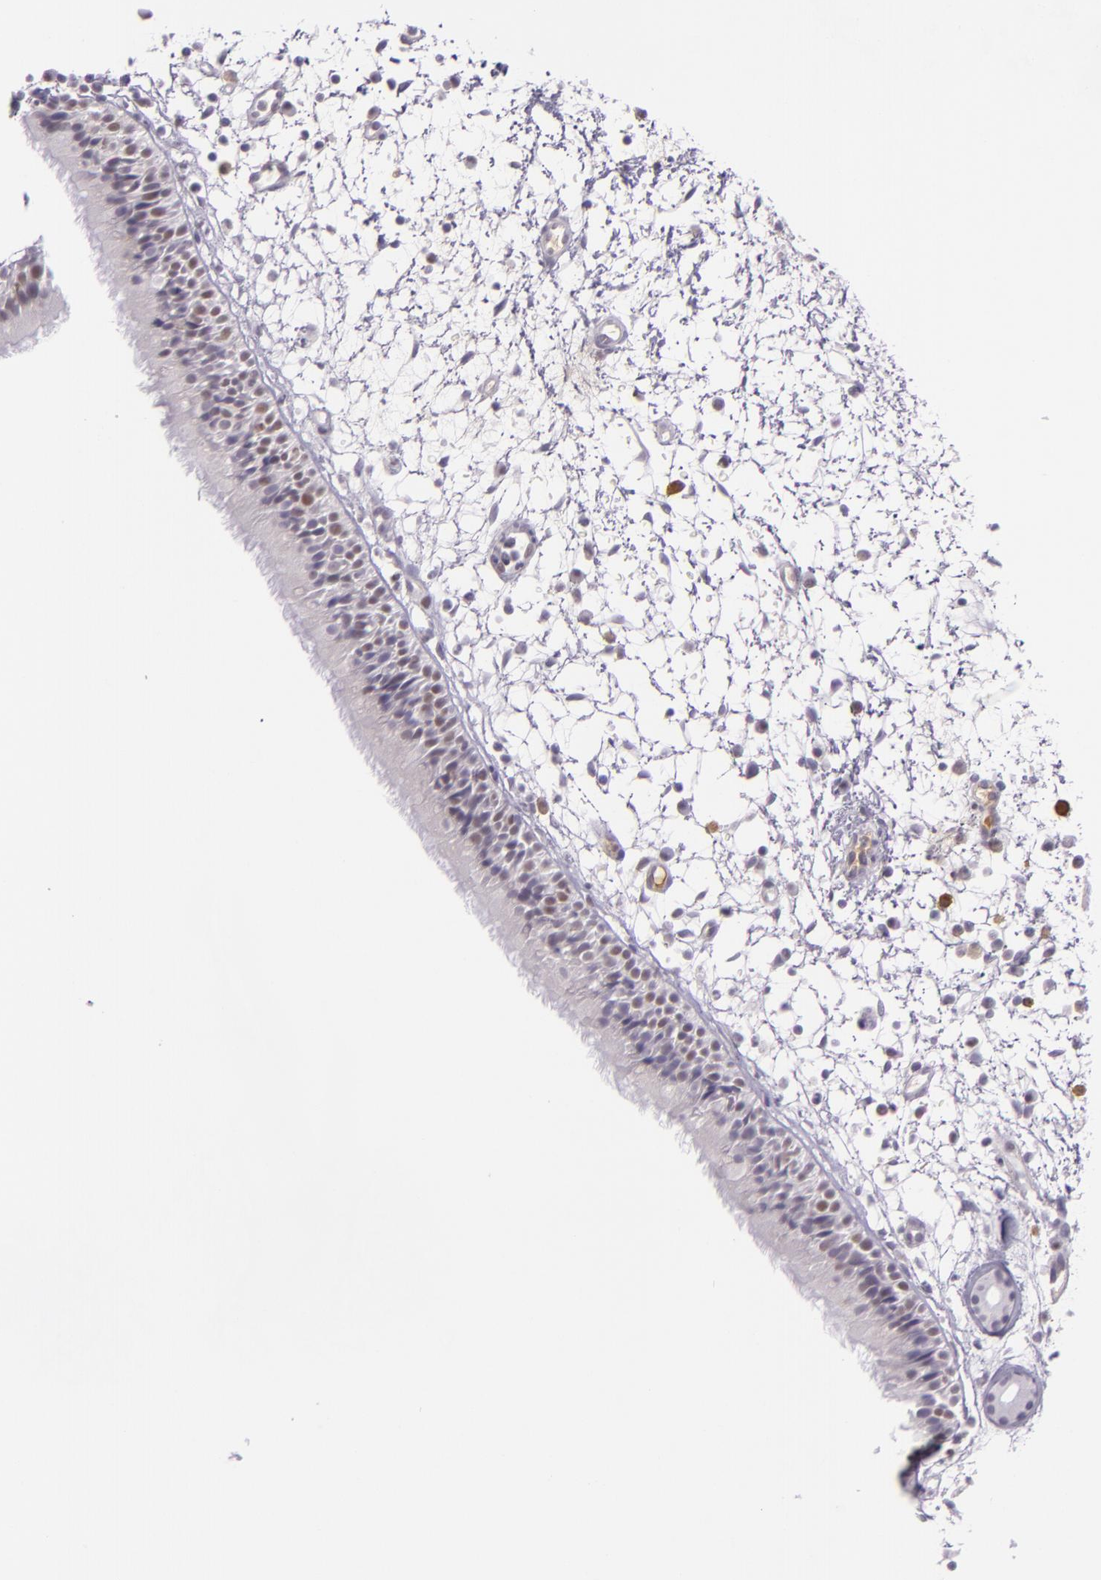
{"staining": {"intensity": "weak", "quantity": "<25%", "location": "cytoplasmic/membranous"}, "tissue": "nasopharynx", "cell_type": "Respiratory epithelial cells", "image_type": "normal", "snomed": [{"axis": "morphology", "description": "Normal tissue, NOS"}, {"axis": "morphology", "description": "Inflammation, NOS"}, {"axis": "morphology", "description": "Malignant melanoma, Metastatic site"}, {"axis": "topography", "description": "Nasopharynx"}], "caption": "This is an immunohistochemistry (IHC) histopathology image of benign nasopharynx. There is no positivity in respiratory epithelial cells.", "gene": "CHEK2", "patient": {"sex": "female", "age": 55}}